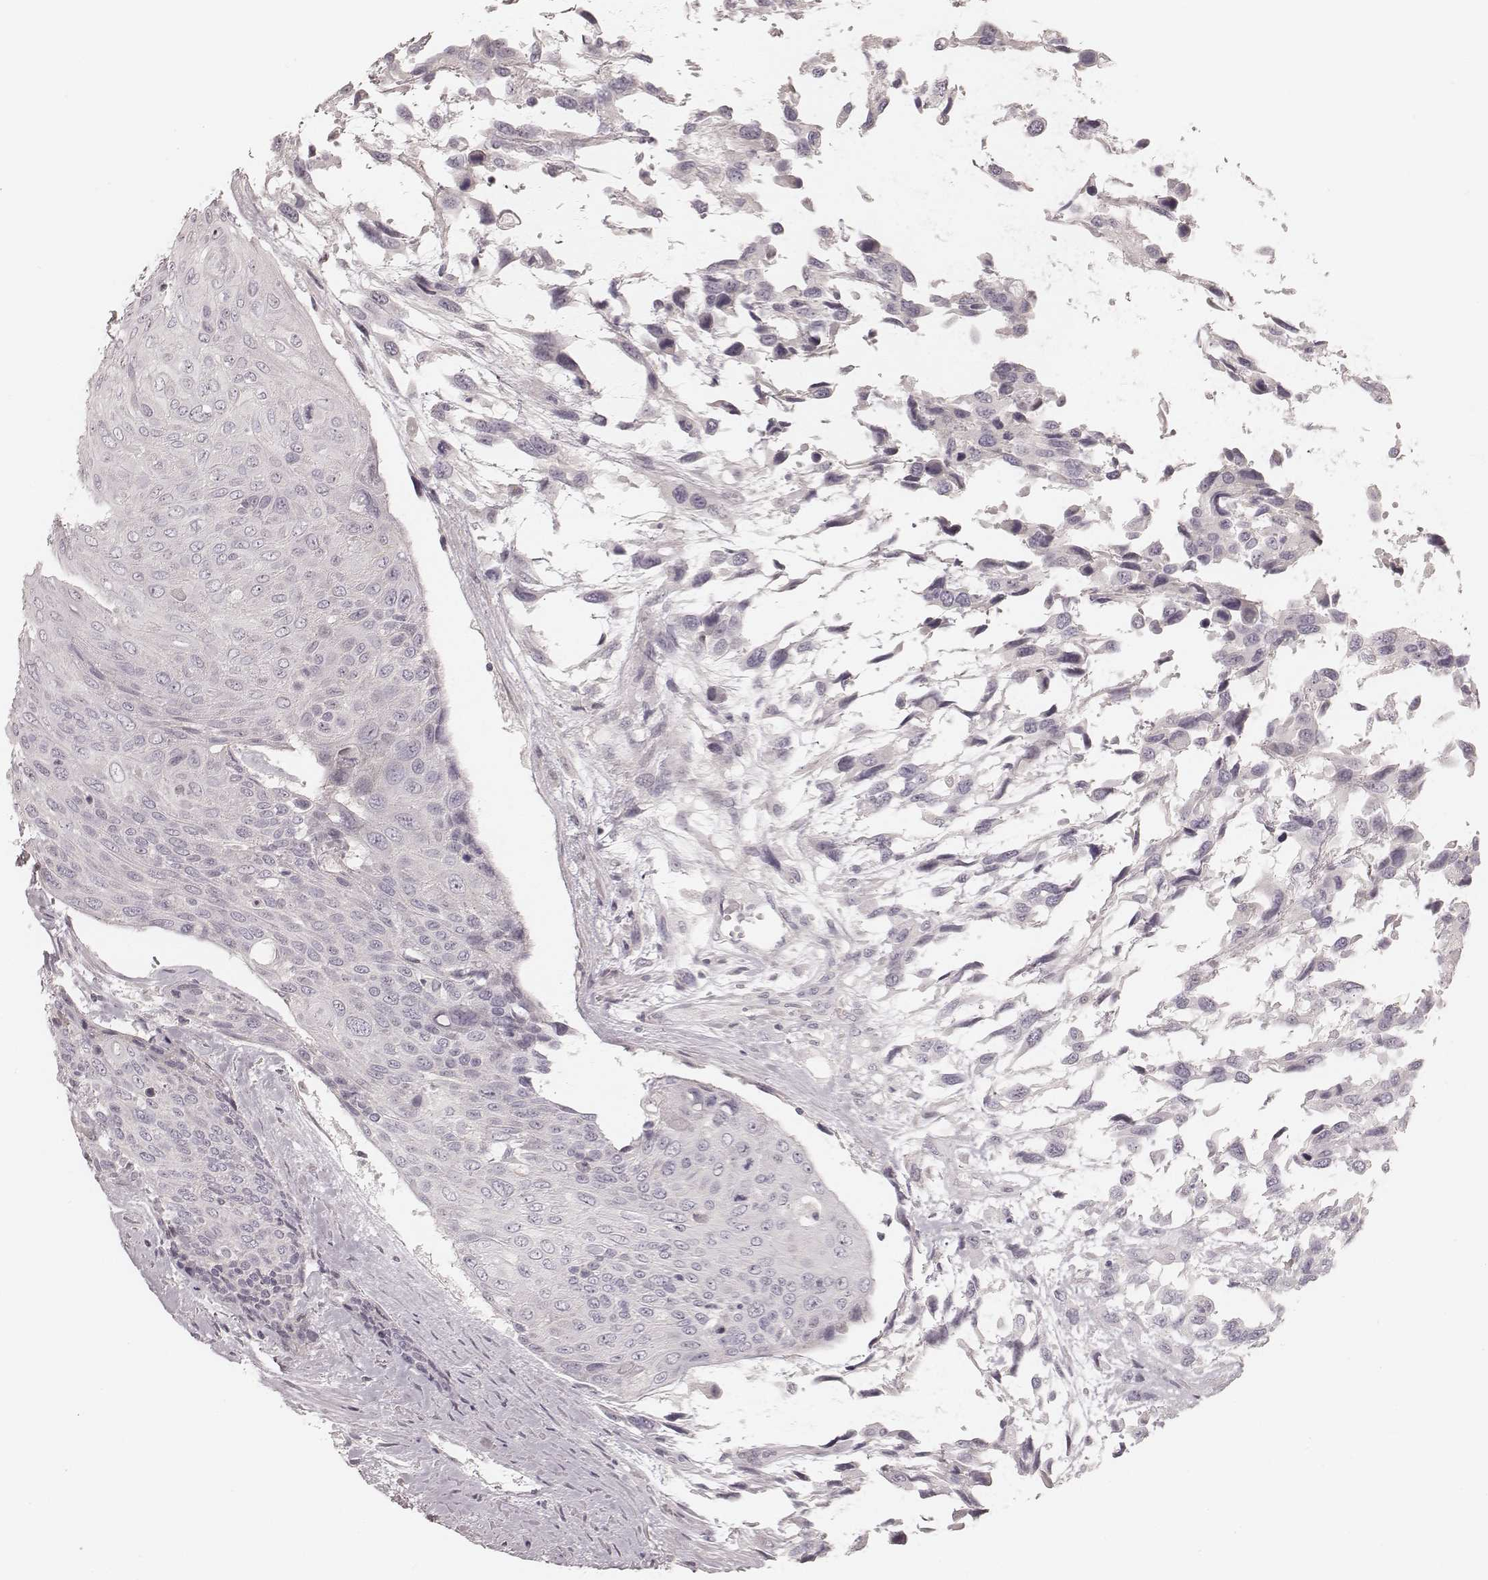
{"staining": {"intensity": "negative", "quantity": "none", "location": "none"}, "tissue": "urothelial cancer", "cell_type": "Tumor cells", "image_type": "cancer", "snomed": [{"axis": "morphology", "description": "Urothelial carcinoma, High grade"}, {"axis": "topography", "description": "Urinary bladder"}], "caption": "High-grade urothelial carcinoma stained for a protein using immunohistochemistry shows no staining tumor cells.", "gene": "SPATA24", "patient": {"sex": "female", "age": 70}}